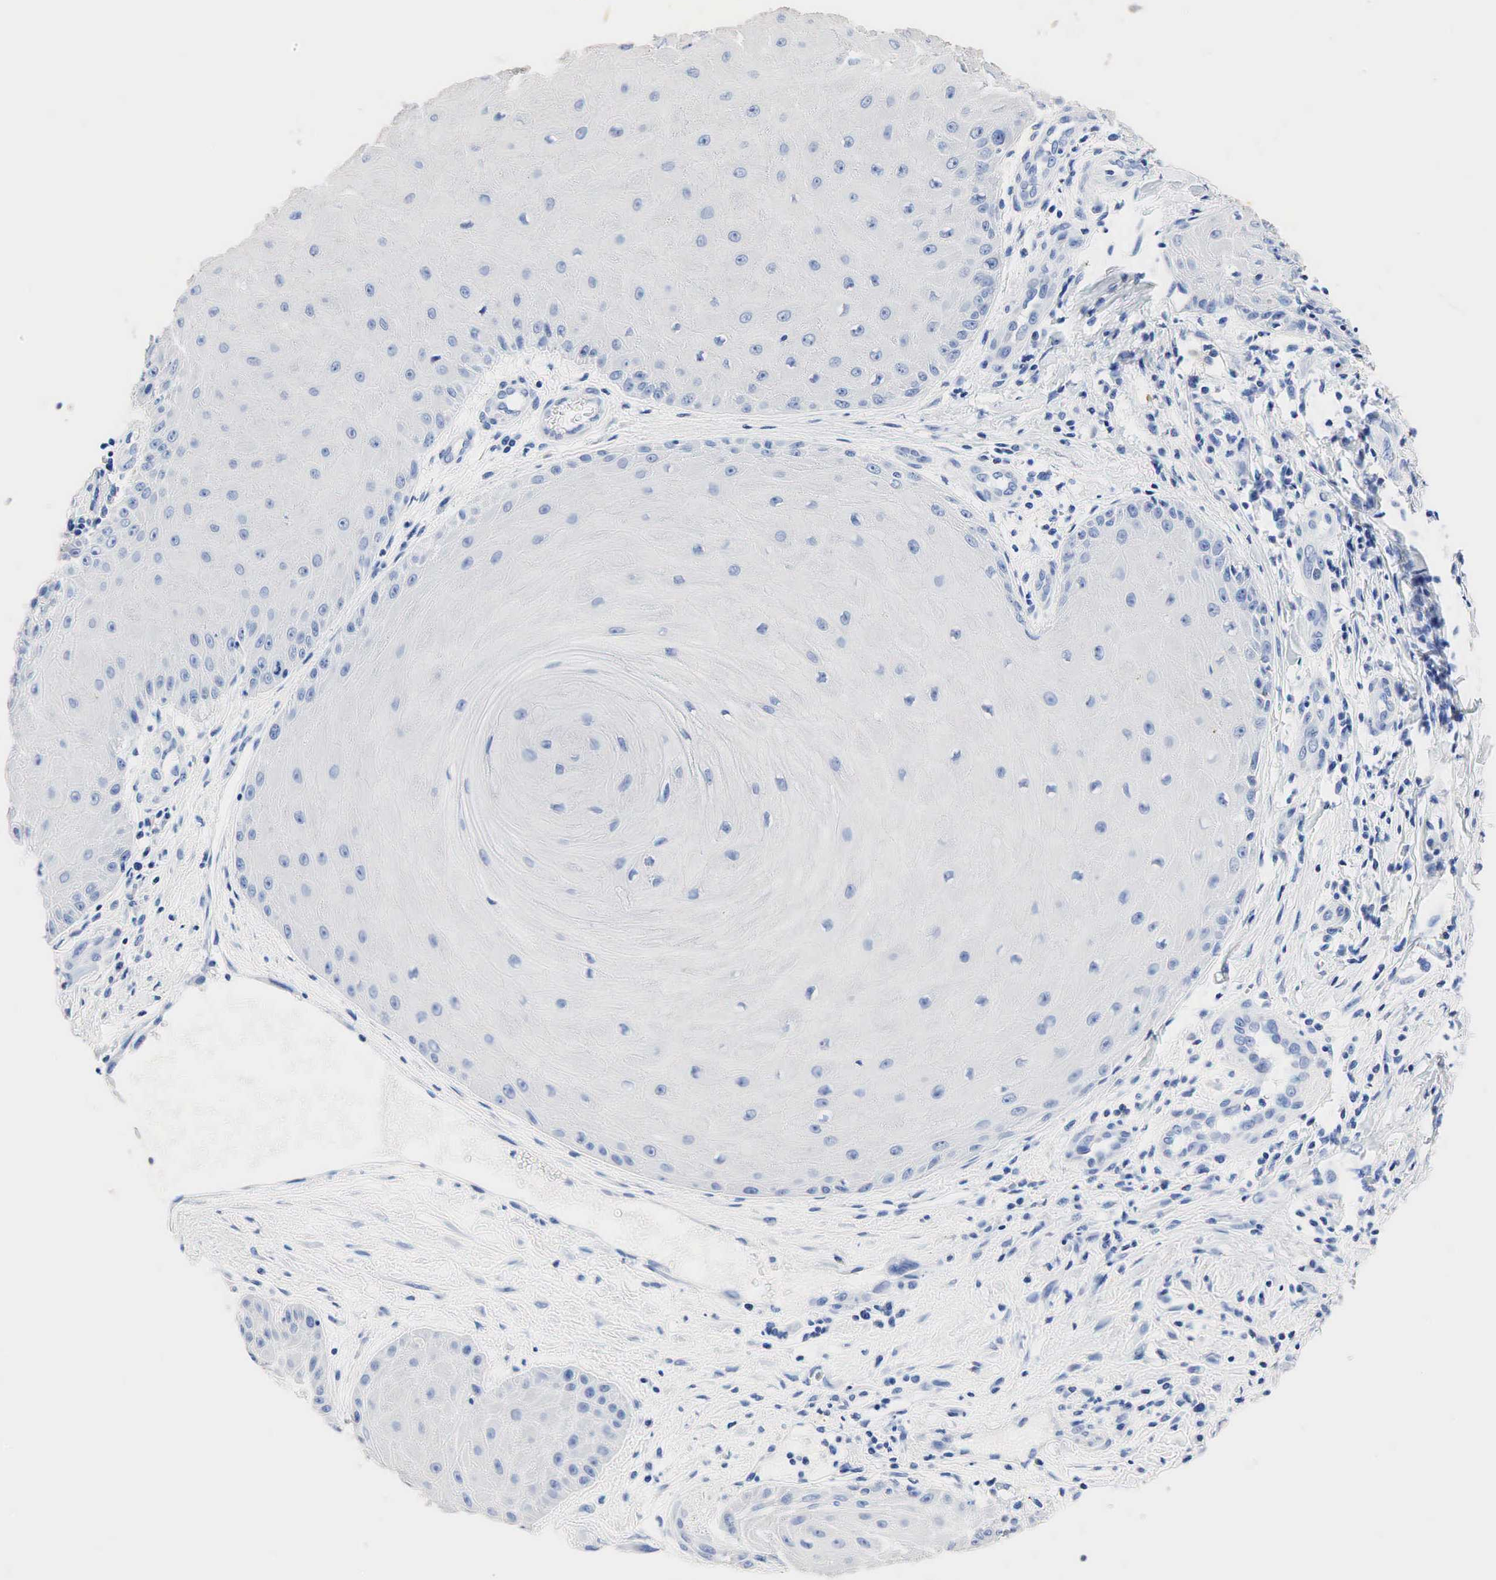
{"staining": {"intensity": "negative", "quantity": "none", "location": "none"}, "tissue": "skin cancer", "cell_type": "Tumor cells", "image_type": "cancer", "snomed": [{"axis": "morphology", "description": "Squamous cell carcinoma, NOS"}, {"axis": "topography", "description": "Skin"}], "caption": "The image displays no staining of tumor cells in skin cancer (squamous cell carcinoma).", "gene": "SST", "patient": {"sex": "male", "age": 57}}